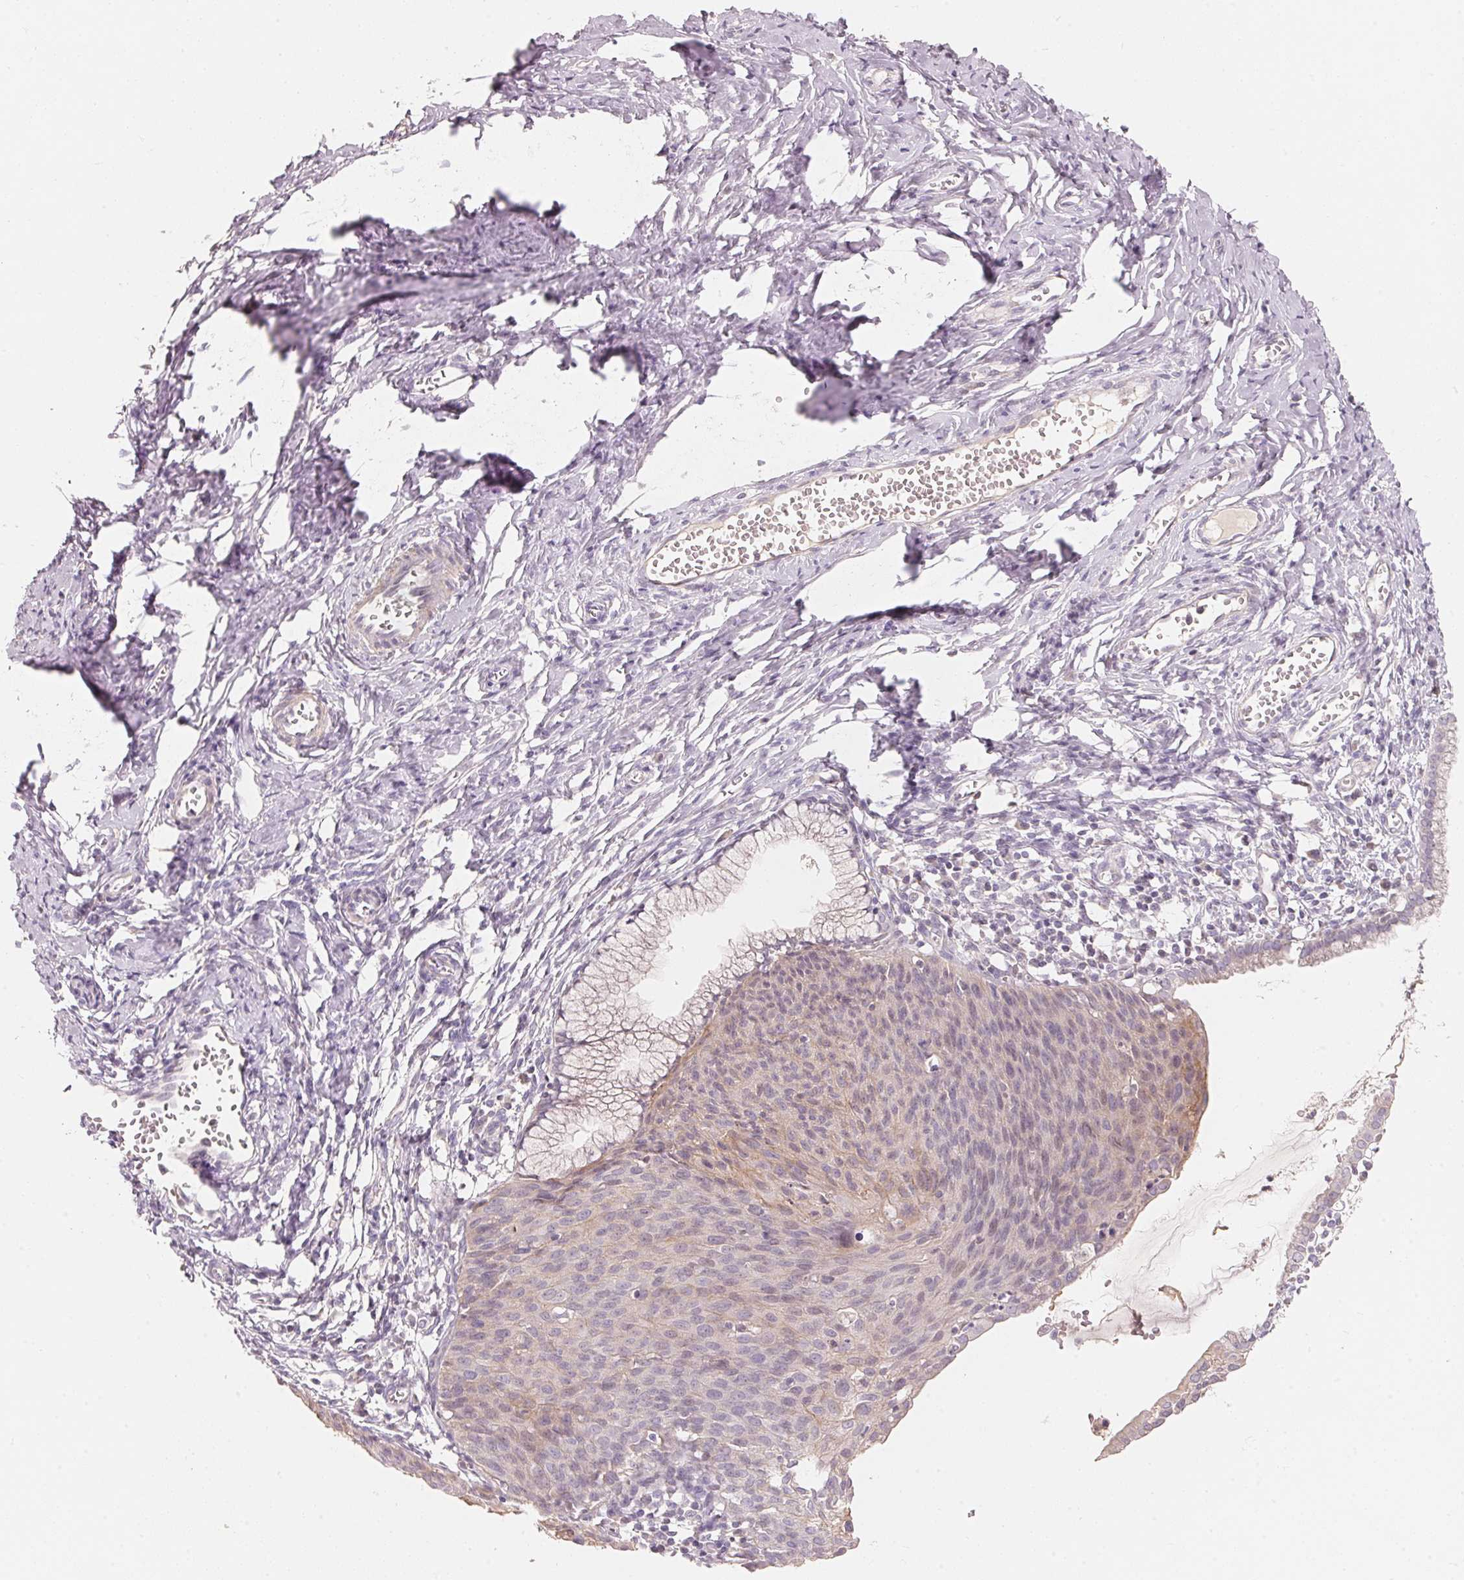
{"staining": {"intensity": "negative", "quantity": "none", "location": "none"}, "tissue": "cervical cancer", "cell_type": "Tumor cells", "image_type": "cancer", "snomed": [{"axis": "morphology", "description": "Squamous cell carcinoma, NOS"}, {"axis": "topography", "description": "Cervix"}], "caption": "Immunohistochemistry (IHC) photomicrograph of human cervical cancer (squamous cell carcinoma) stained for a protein (brown), which demonstrates no staining in tumor cells. (DAB IHC visualized using brightfield microscopy, high magnification).", "gene": "TP53AIP1", "patient": {"sex": "female", "age": 52}}